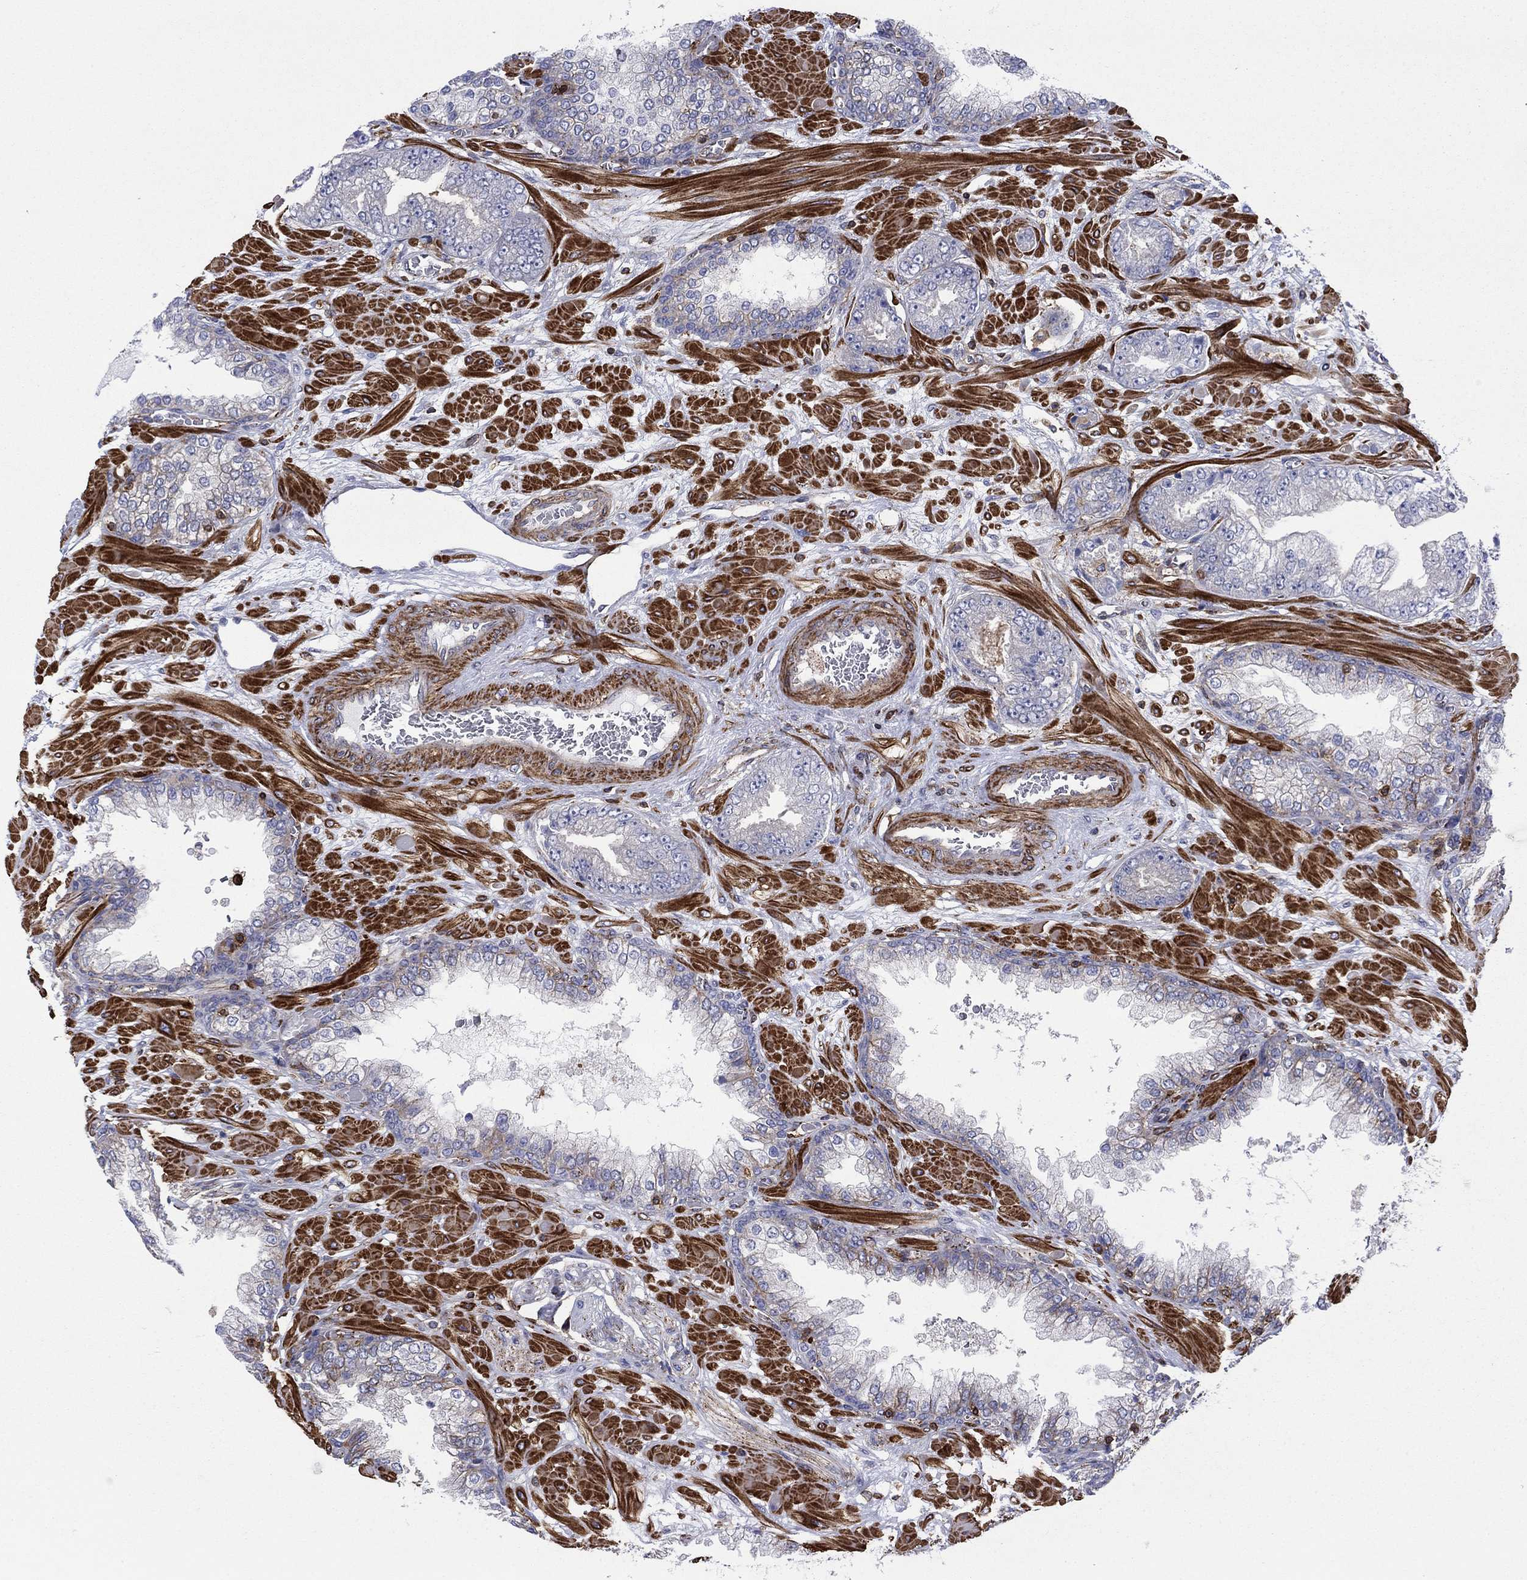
{"staining": {"intensity": "negative", "quantity": "none", "location": "none"}, "tissue": "prostate cancer", "cell_type": "Tumor cells", "image_type": "cancer", "snomed": [{"axis": "morphology", "description": "Adenocarcinoma, Low grade"}, {"axis": "topography", "description": "Prostate"}], "caption": "Immunohistochemistry histopathology image of human prostate cancer (adenocarcinoma (low-grade)) stained for a protein (brown), which demonstrates no positivity in tumor cells.", "gene": "PAG1", "patient": {"sex": "male", "age": 57}}